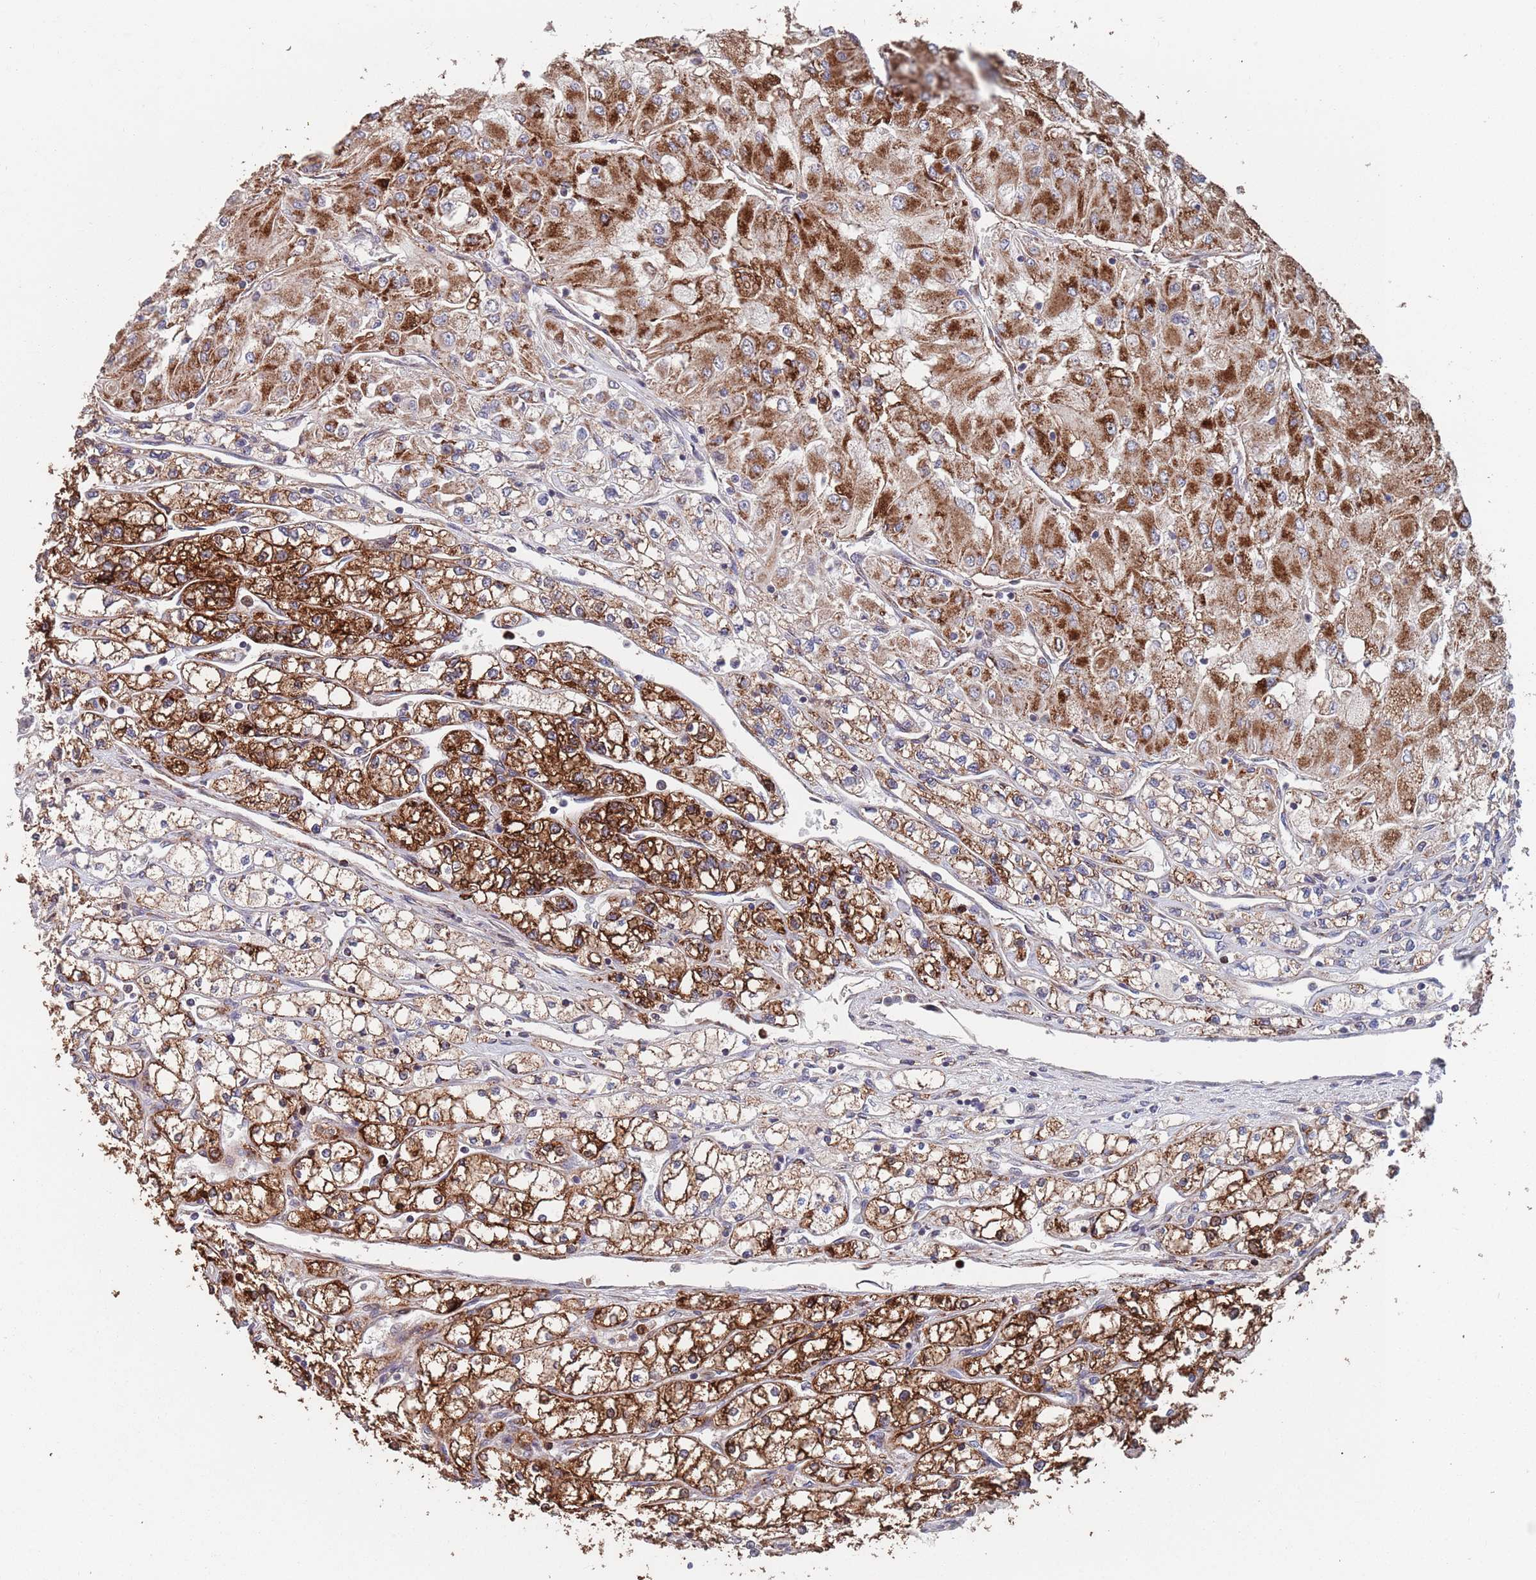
{"staining": {"intensity": "strong", "quantity": ">75%", "location": "cytoplasmic/membranous"}, "tissue": "renal cancer", "cell_type": "Tumor cells", "image_type": "cancer", "snomed": [{"axis": "morphology", "description": "Adenocarcinoma, NOS"}, {"axis": "topography", "description": "Kidney"}], "caption": "DAB (3,3'-diaminobenzidine) immunohistochemical staining of human adenocarcinoma (renal) reveals strong cytoplasmic/membranous protein expression in approximately >75% of tumor cells. (DAB = brown stain, brightfield microscopy at high magnification).", "gene": "UNC45A", "patient": {"sex": "male", "age": 80}}